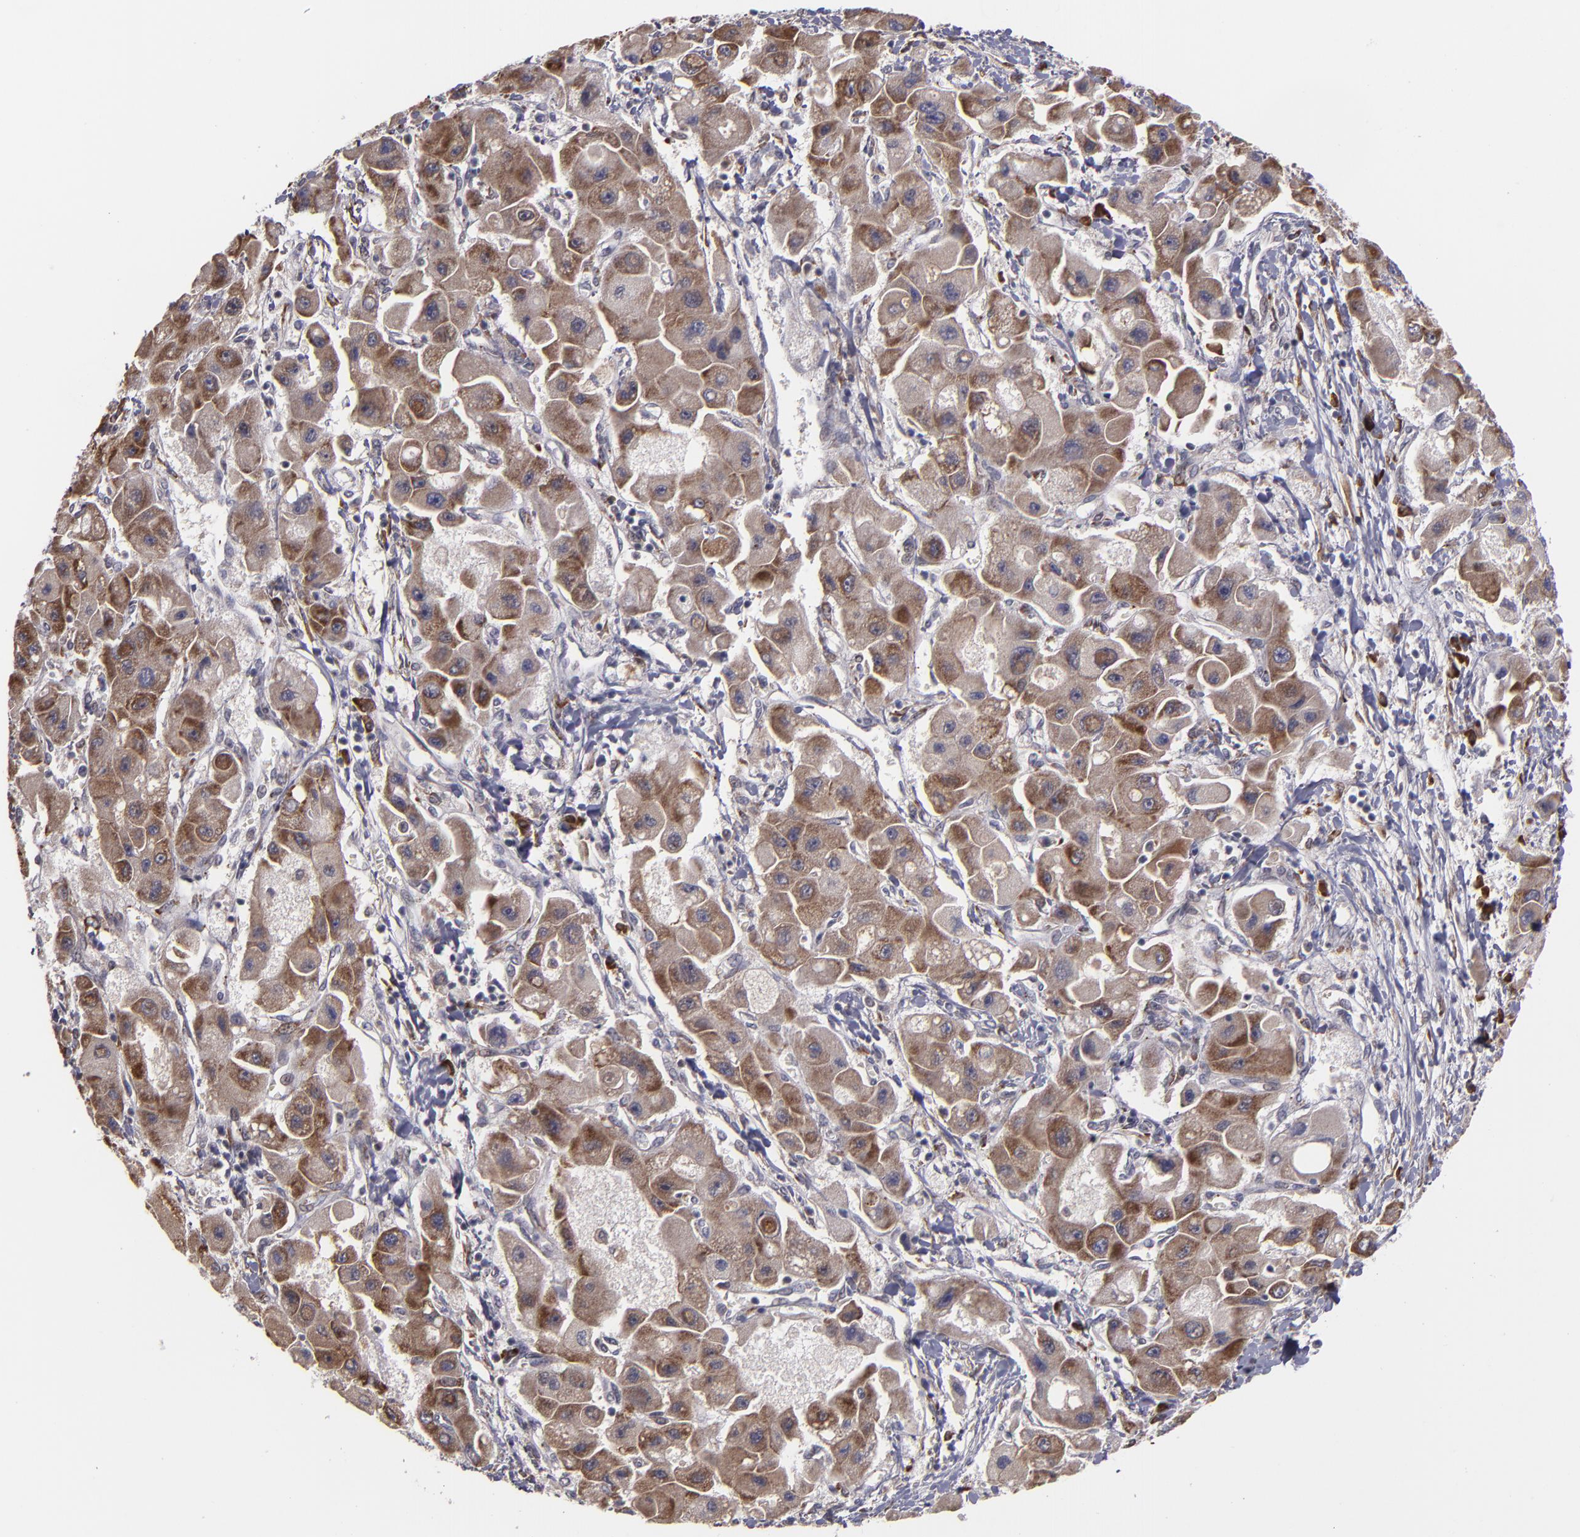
{"staining": {"intensity": "moderate", "quantity": ">75%", "location": "cytoplasmic/membranous,nuclear"}, "tissue": "liver cancer", "cell_type": "Tumor cells", "image_type": "cancer", "snomed": [{"axis": "morphology", "description": "Carcinoma, Hepatocellular, NOS"}, {"axis": "topography", "description": "Liver"}], "caption": "This is an image of immunohistochemistry (IHC) staining of hepatocellular carcinoma (liver), which shows moderate staining in the cytoplasmic/membranous and nuclear of tumor cells.", "gene": "CASP1", "patient": {"sex": "male", "age": 24}}